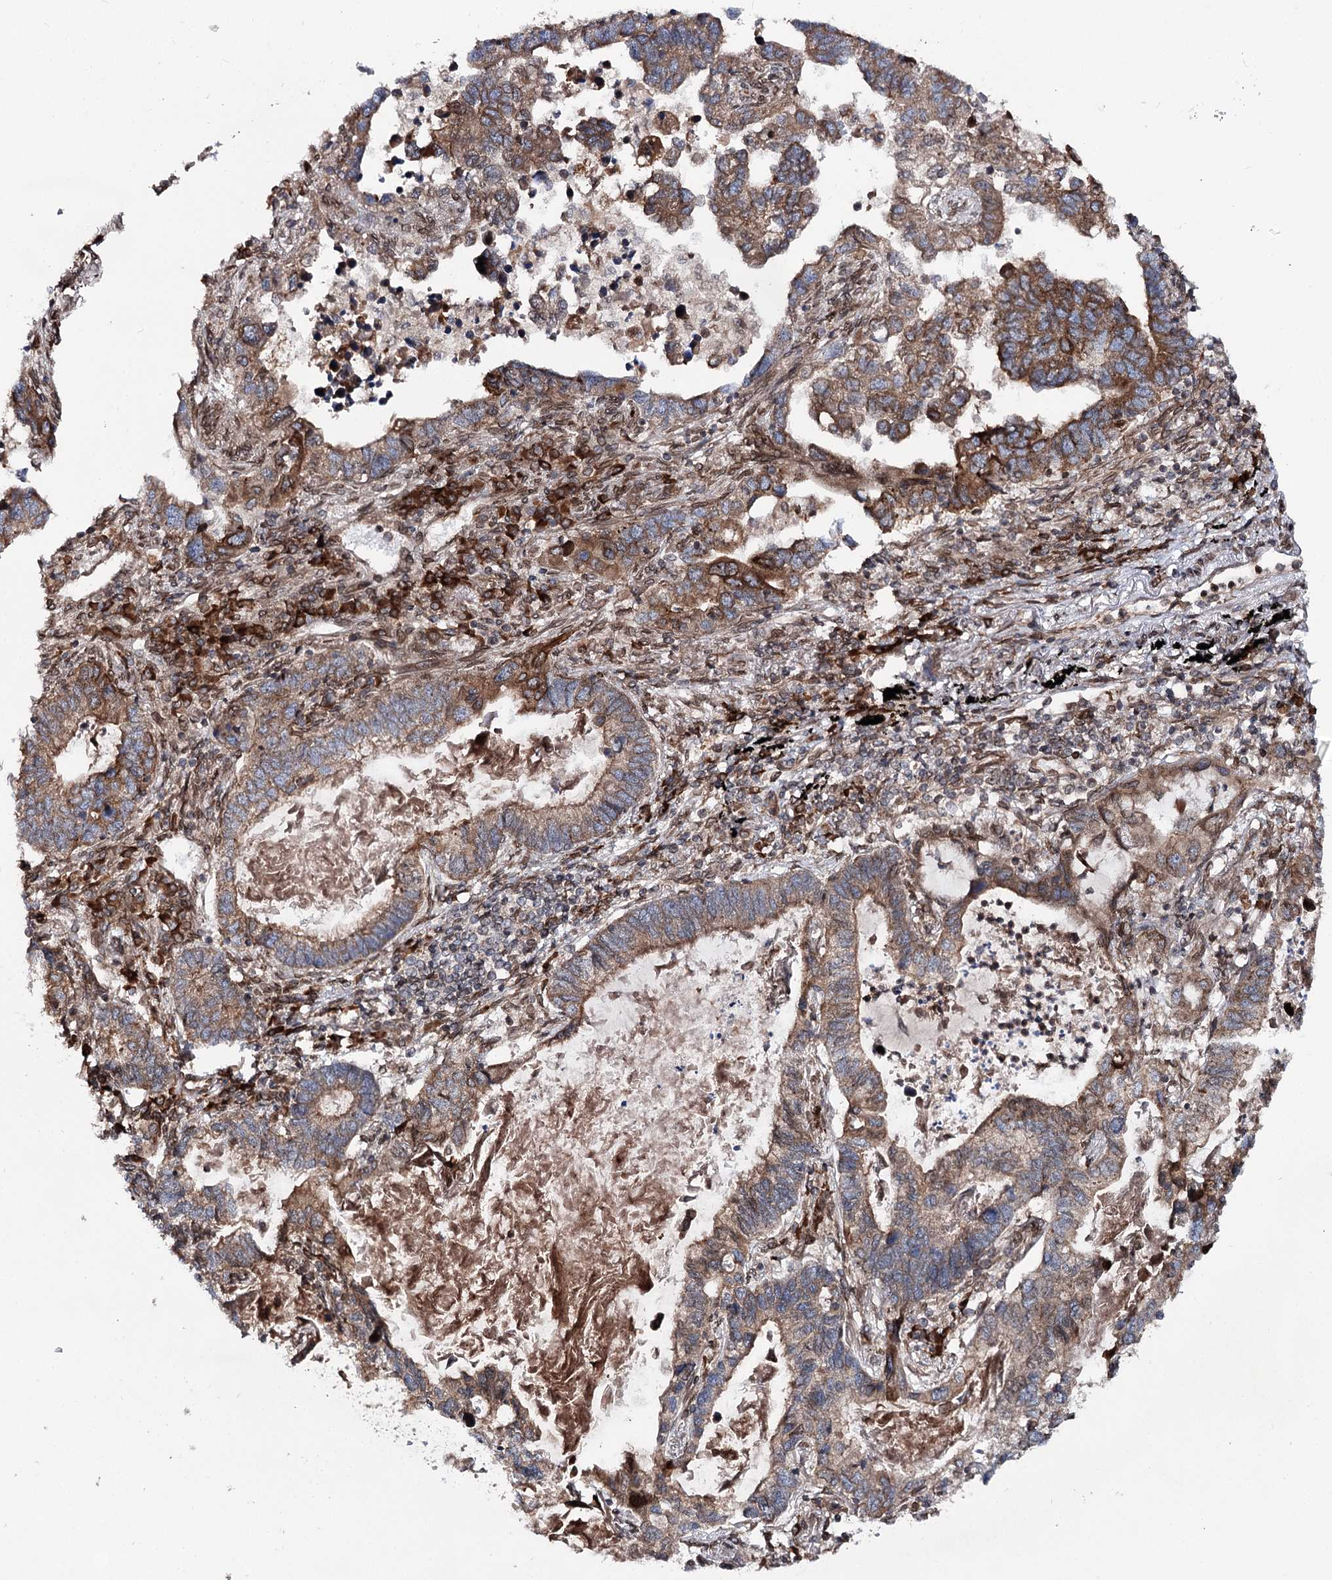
{"staining": {"intensity": "moderate", "quantity": ">75%", "location": "cytoplasmic/membranous"}, "tissue": "lung cancer", "cell_type": "Tumor cells", "image_type": "cancer", "snomed": [{"axis": "morphology", "description": "Adenocarcinoma, NOS"}, {"axis": "topography", "description": "Lung"}], "caption": "This is an image of IHC staining of lung cancer, which shows moderate expression in the cytoplasmic/membranous of tumor cells.", "gene": "FGFR1OP2", "patient": {"sex": "male", "age": 67}}